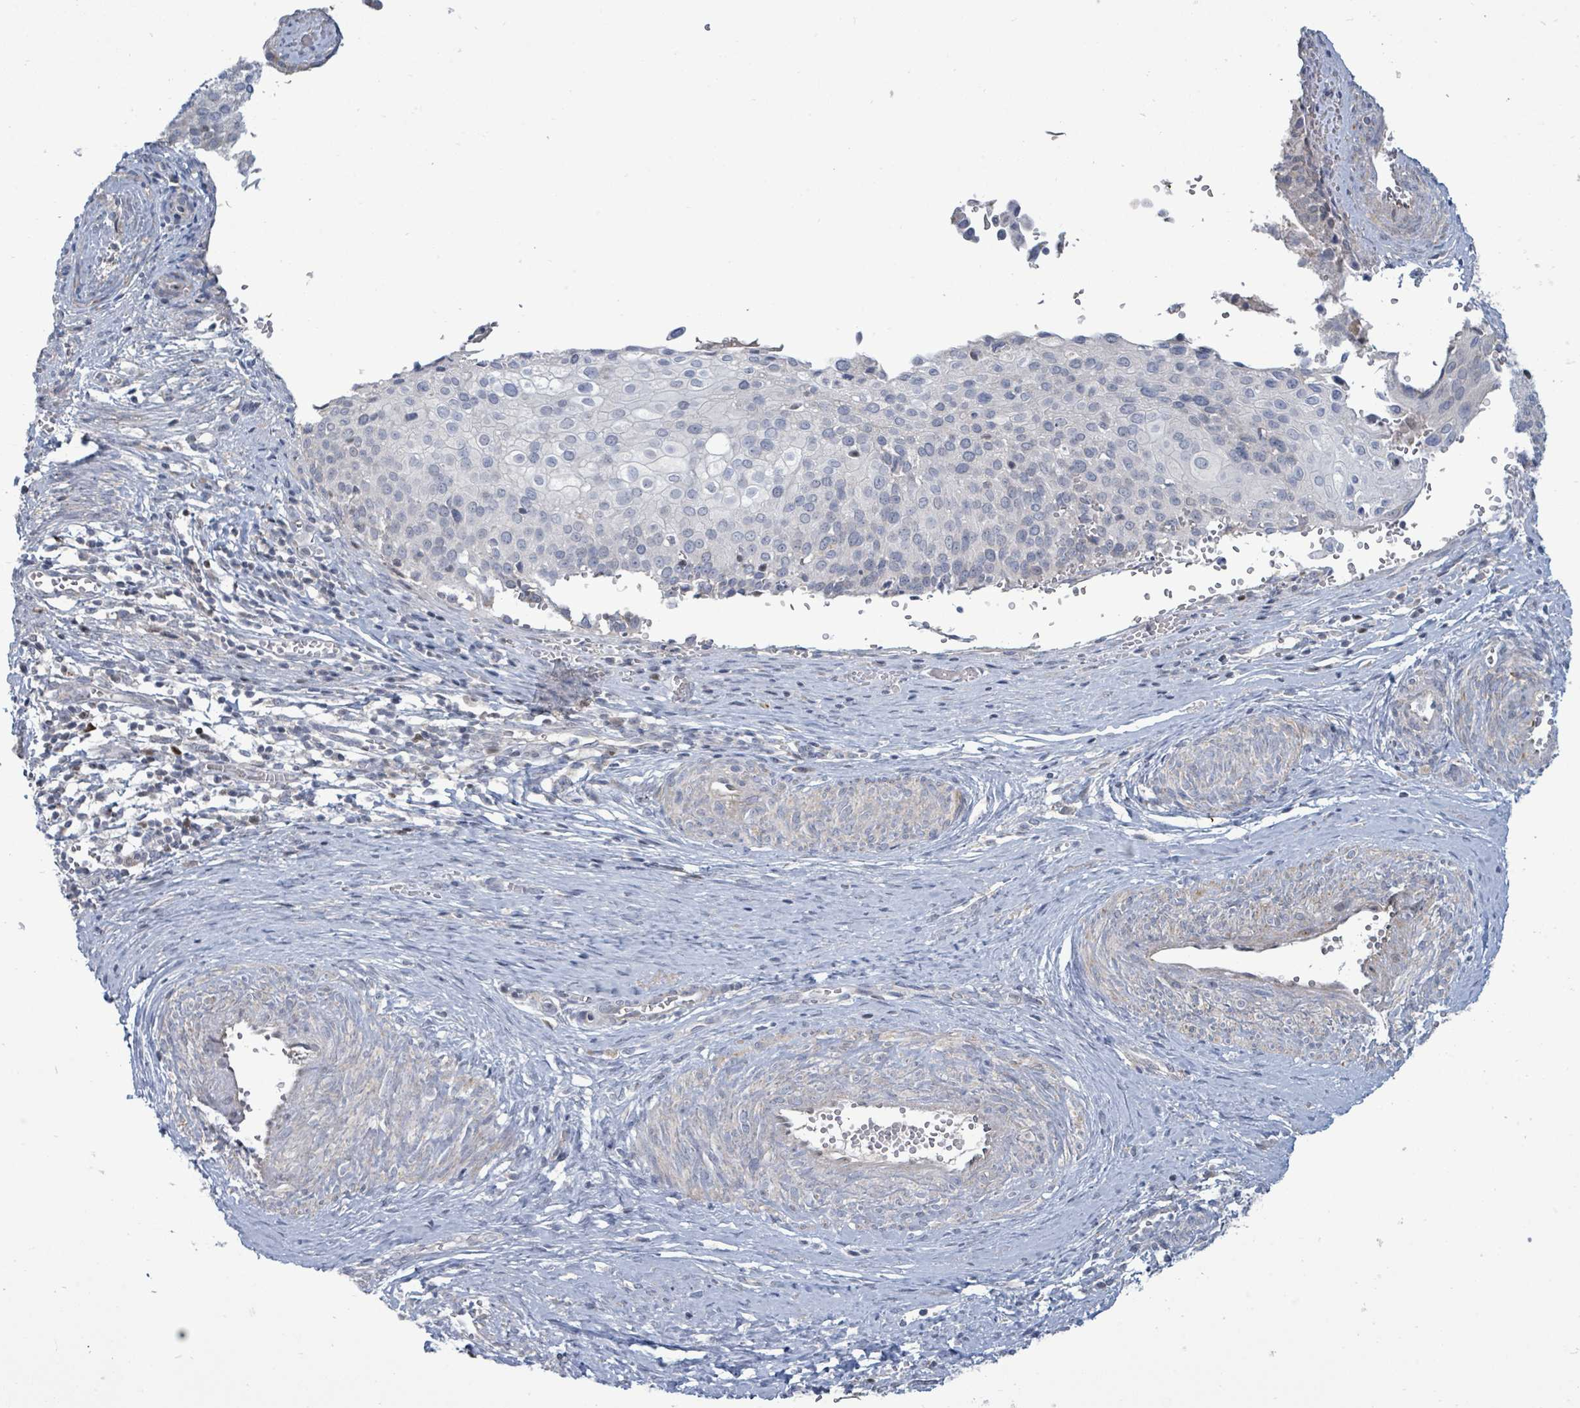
{"staining": {"intensity": "negative", "quantity": "none", "location": "none"}, "tissue": "cervical cancer", "cell_type": "Tumor cells", "image_type": "cancer", "snomed": [{"axis": "morphology", "description": "Squamous cell carcinoma, NOS"}, {"axis": "topography", "description": "Cervix"}], "caption": "A high-resolution histopathology image shows immunohistochemistry (IHC) staining of squamous cell carcinoma (cervical), which reveals no significant positivity in tumor cells.", "gene": "ZFPM1", "patient": {"sex": "female", "age": 44}}